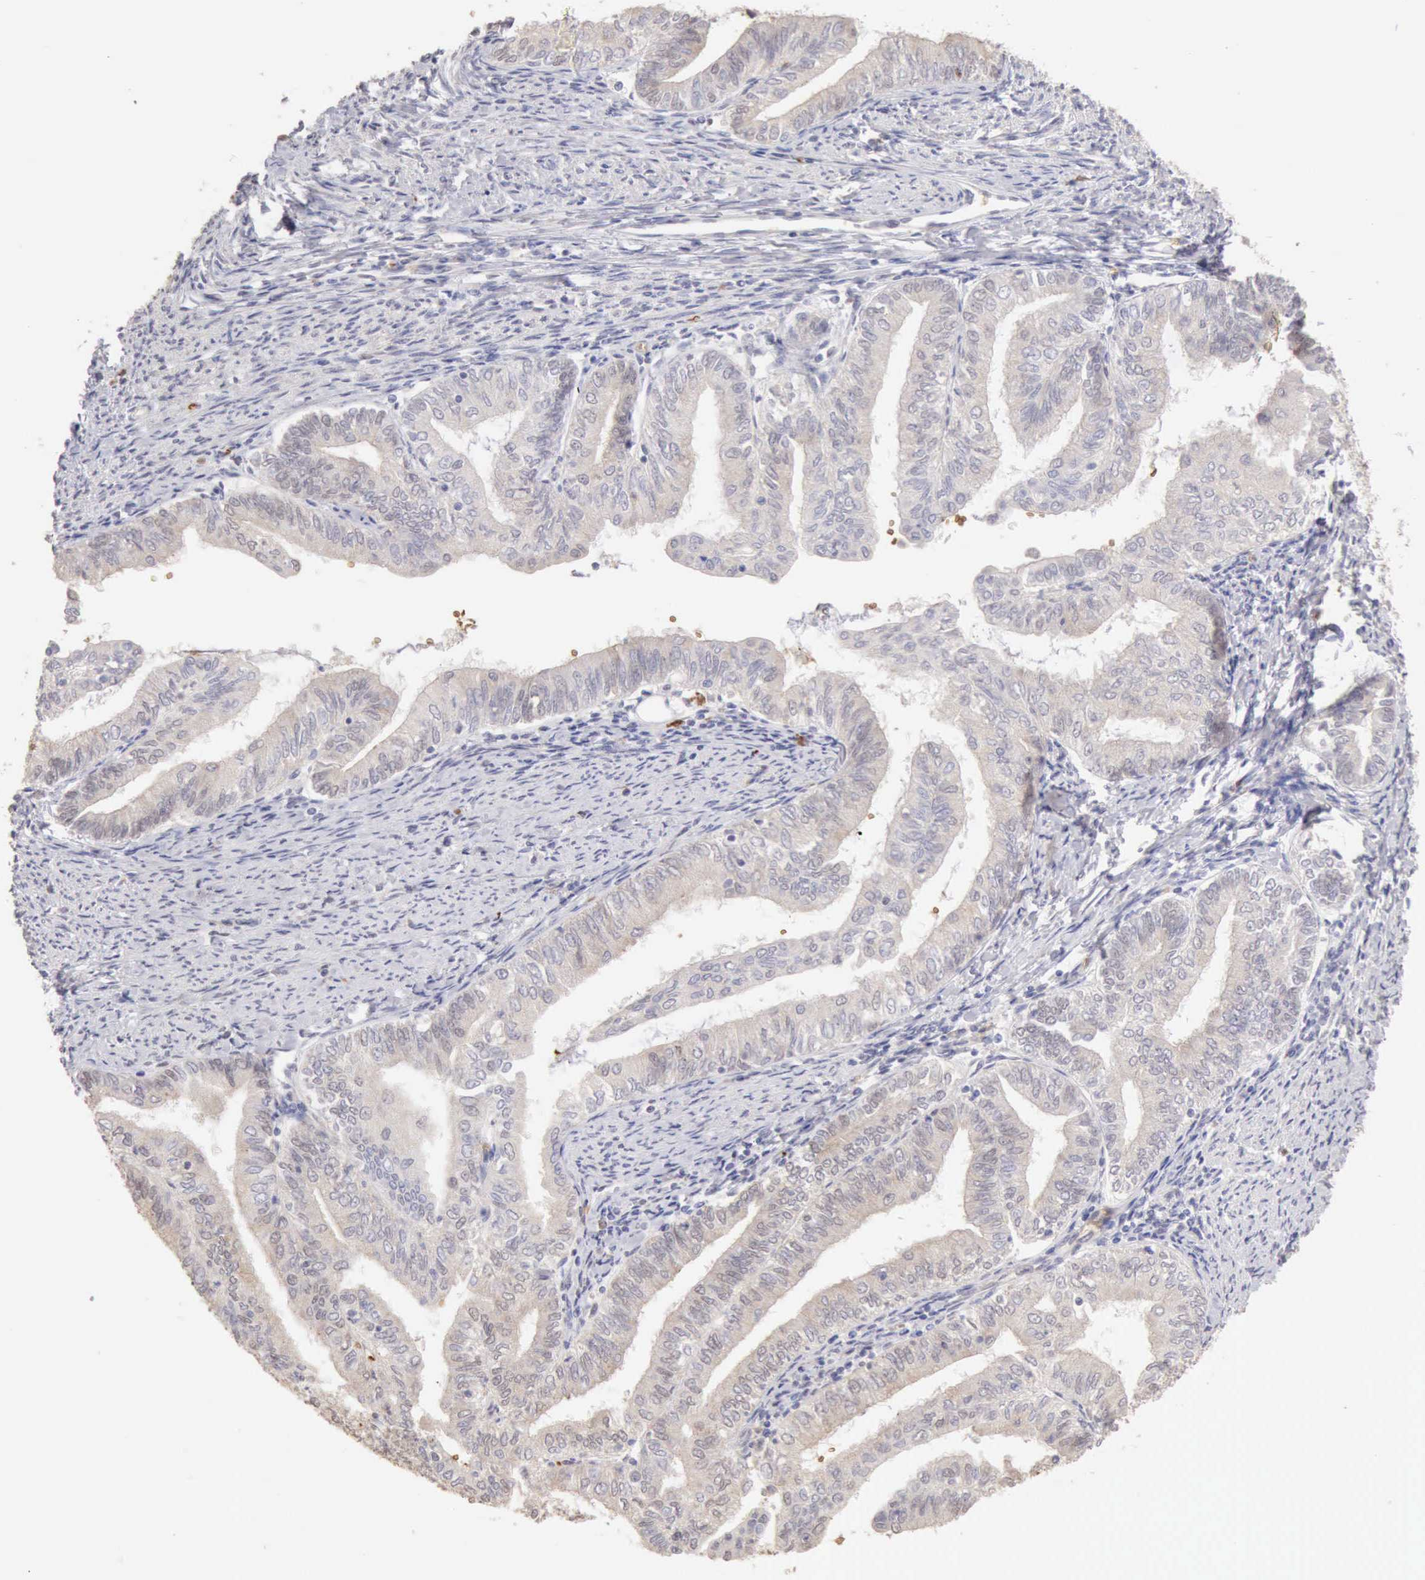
{"staining": {"intensity": "weak", "quantity": "<25%", "location": "cytoplasmic/membranous"}, "tissue": "endometrial cancer", "cell_type": "Tumor cells", "image_type": "cancer", "snomed": [{"axis": "morphology", "description": "Adenocarcinoma, NOS"}, {"axis": "topography", "description": "Endometrium"}], "caption": "Tumor cells are negative for protein expression in human endometrial adenocarcinoma. (DAB immunohistochemistry (IHC) visualized using brightfield microscopy, high magnification).", "gene": "CFI", "patient": {"sex": "female", "age": 66}}